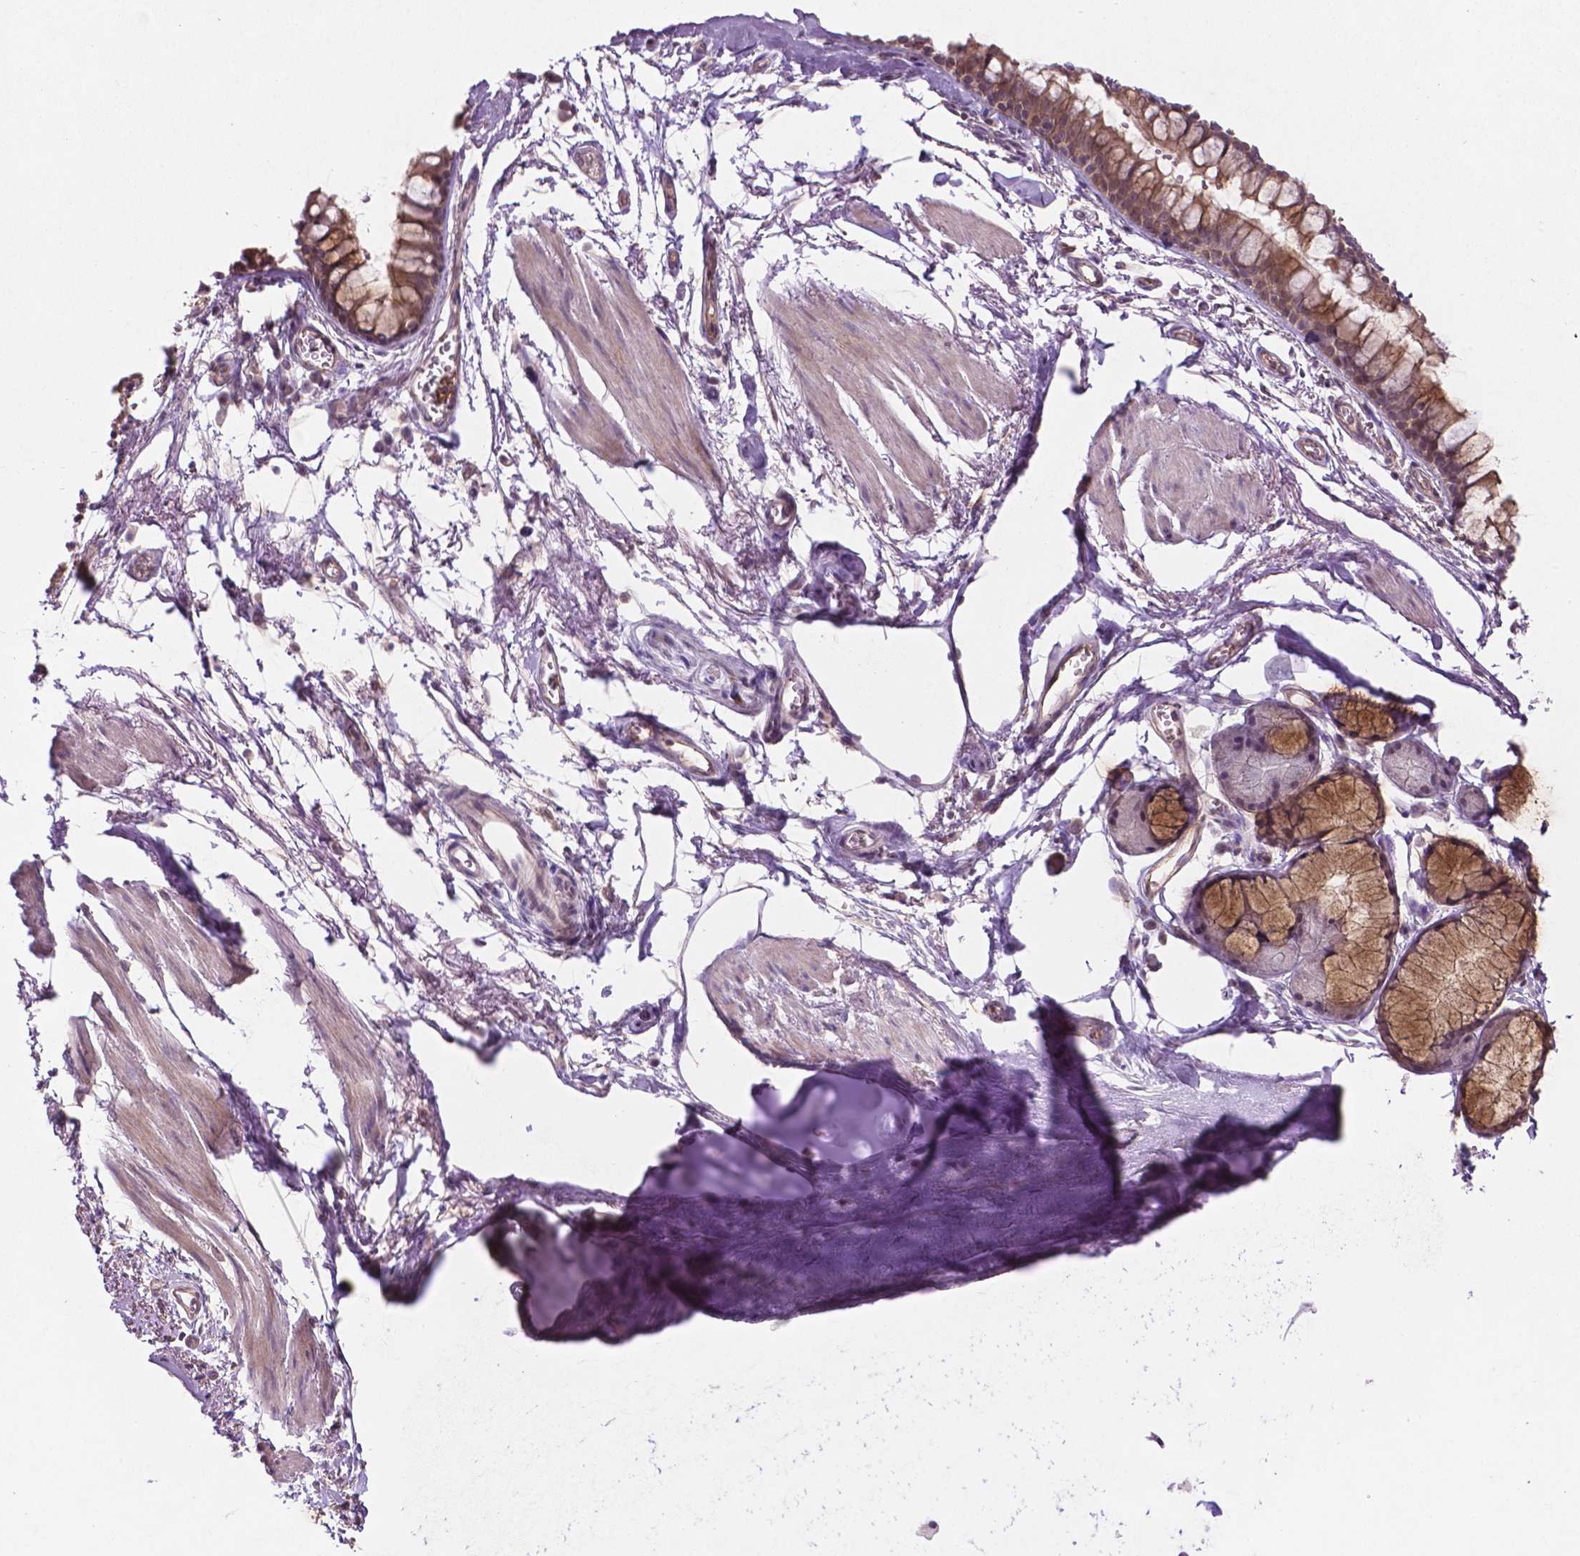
{"staining": {"intensity": "negative", "quantity": "none", "location": "none"}, "tissue": "adipose tissue", "cell_type": "Adipocytes", "image_type": "normal", "snomed": [{"axis": "morphology", "description": "Normal tissue, NOS"}, {"axis": "topography", "description": "Cartilage tissue"}, {"axis": "topography", "description": "Bronchus"}], "caption": "Adipocytes show no significant protein expression in unremarkable adipose tissue. (DAB IHC visualized using brightfield microscopy, high magnification).", "gene": "ARL5C", "patient": {"sex": "female", "age": 79}}